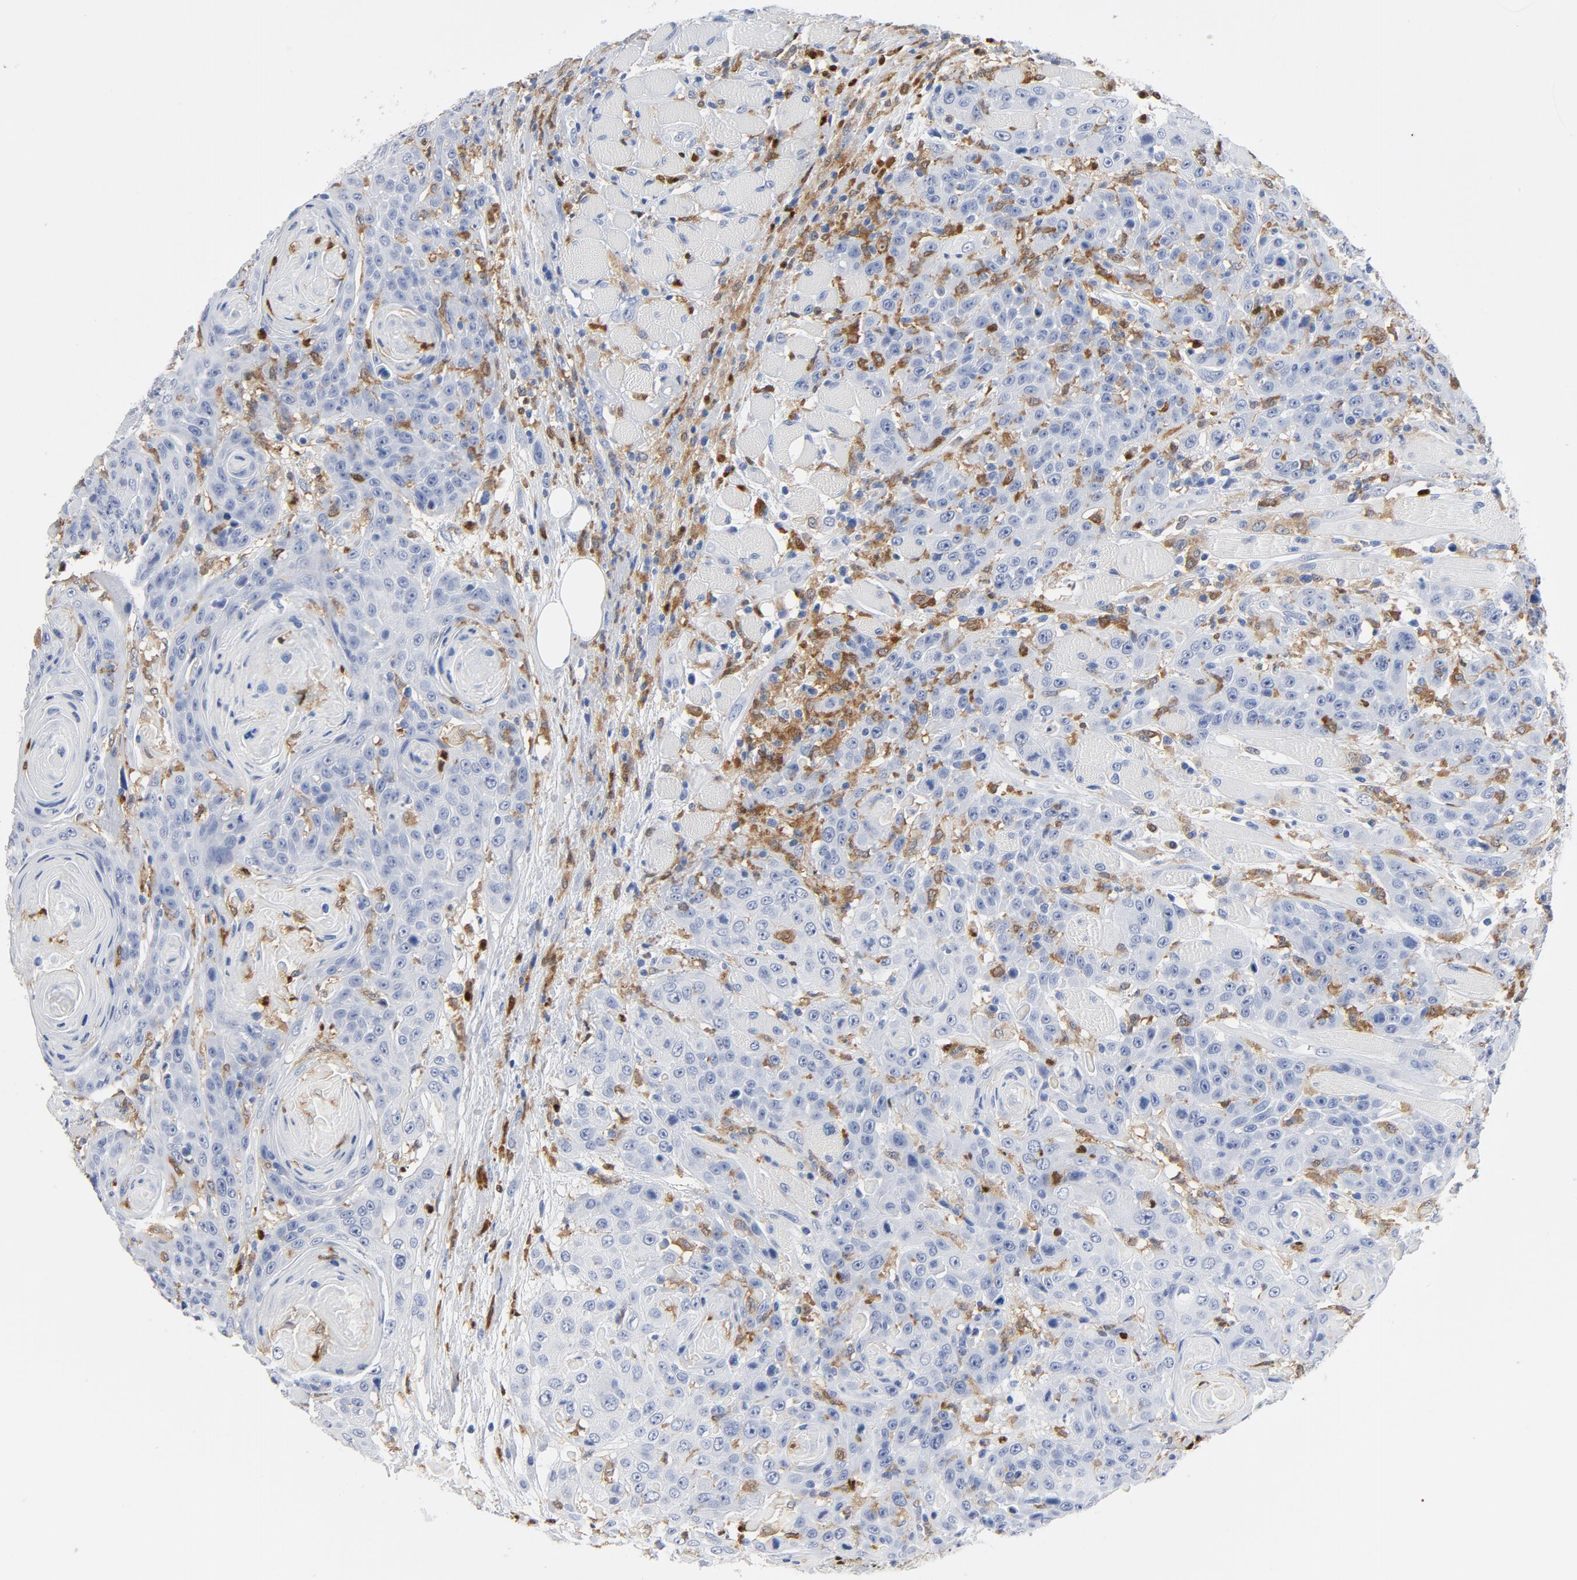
{"staining": {"intensity": "negative", "quantity": "none", "location": "none"}, "tissue": "head and neck cancer", "cell_type": "Tumor cells", "image_type": "cancer", "snomed": [{"axis": "morphology", "description": "Squamous cell carcinoma, NOS"}, {"axis": "topography", "description": "Head-Neck"}], "caption": "A photomicrograph of human head and neck cancer (squamous cell carcinoma) is negative for staining in tumor cells.", "gene": "NCF1", "patient": {"sex": "female", "age": 84}}